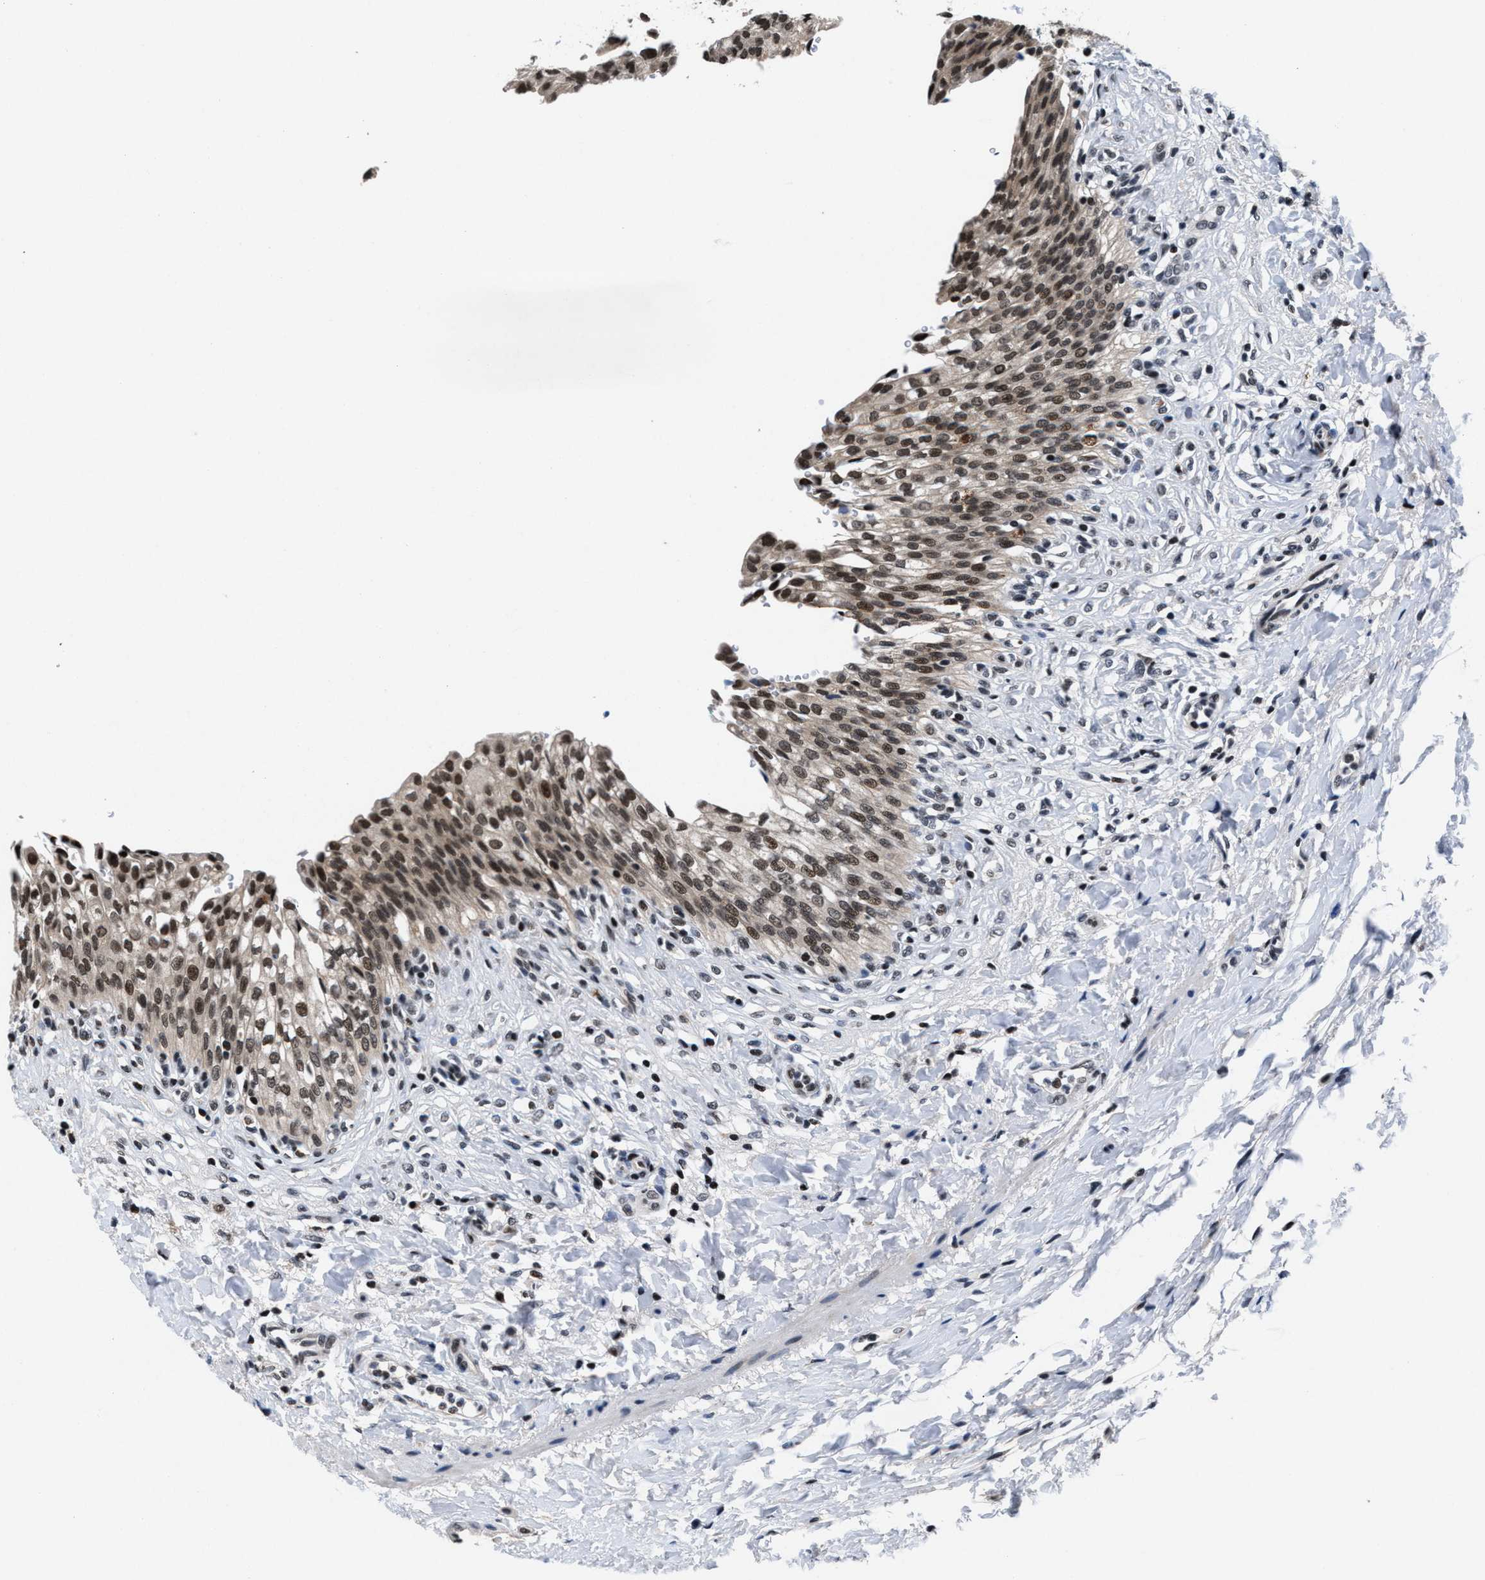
{"staining": {"intensity": "strong", "quantity": ">75%", "location": "nuclear"}, "tissue": "urinary bladder", "cell_type": "Urothelial cells", "image_type": "normal", "snomed": [{"axis": "morphology", "description": "Urothelial carcinoma, High grade"}, {"axis": "topography", "description": "Urinary bladder"}], "caption": "Urinary bladder stained for a protein (brown) shows strong nuclear positive expression in about >75% of urothelial cells.", "gene": "WDR81", "patient": {"sex": "male", "age": 46}}